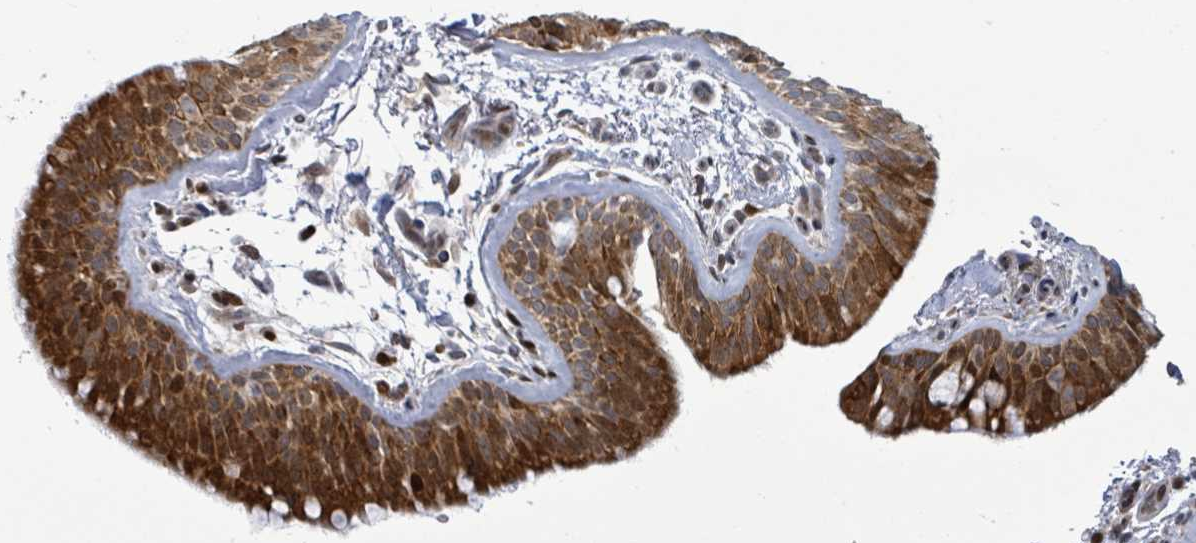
{"staining": {"intensity": "negative", "quantity": "none", "location": "none"}, "tissue": "adipose tissue", "cell_type": "Adipocytes", "image_type": "normal", "snomed": [{"axis": "morphology", "description": "Normal tissue, NOS"}, {"axis": "topography", "description": "Cartilage tissue"}, {"axis": "topography", "description": "Bronchus"}], "caption": "DAB immunohistochemical staining of normal human adipose tissue demonstrates no significant expression in adipocytes.", "gene": "FNDC4", "patient": {"sex": "female", "age": 72}}